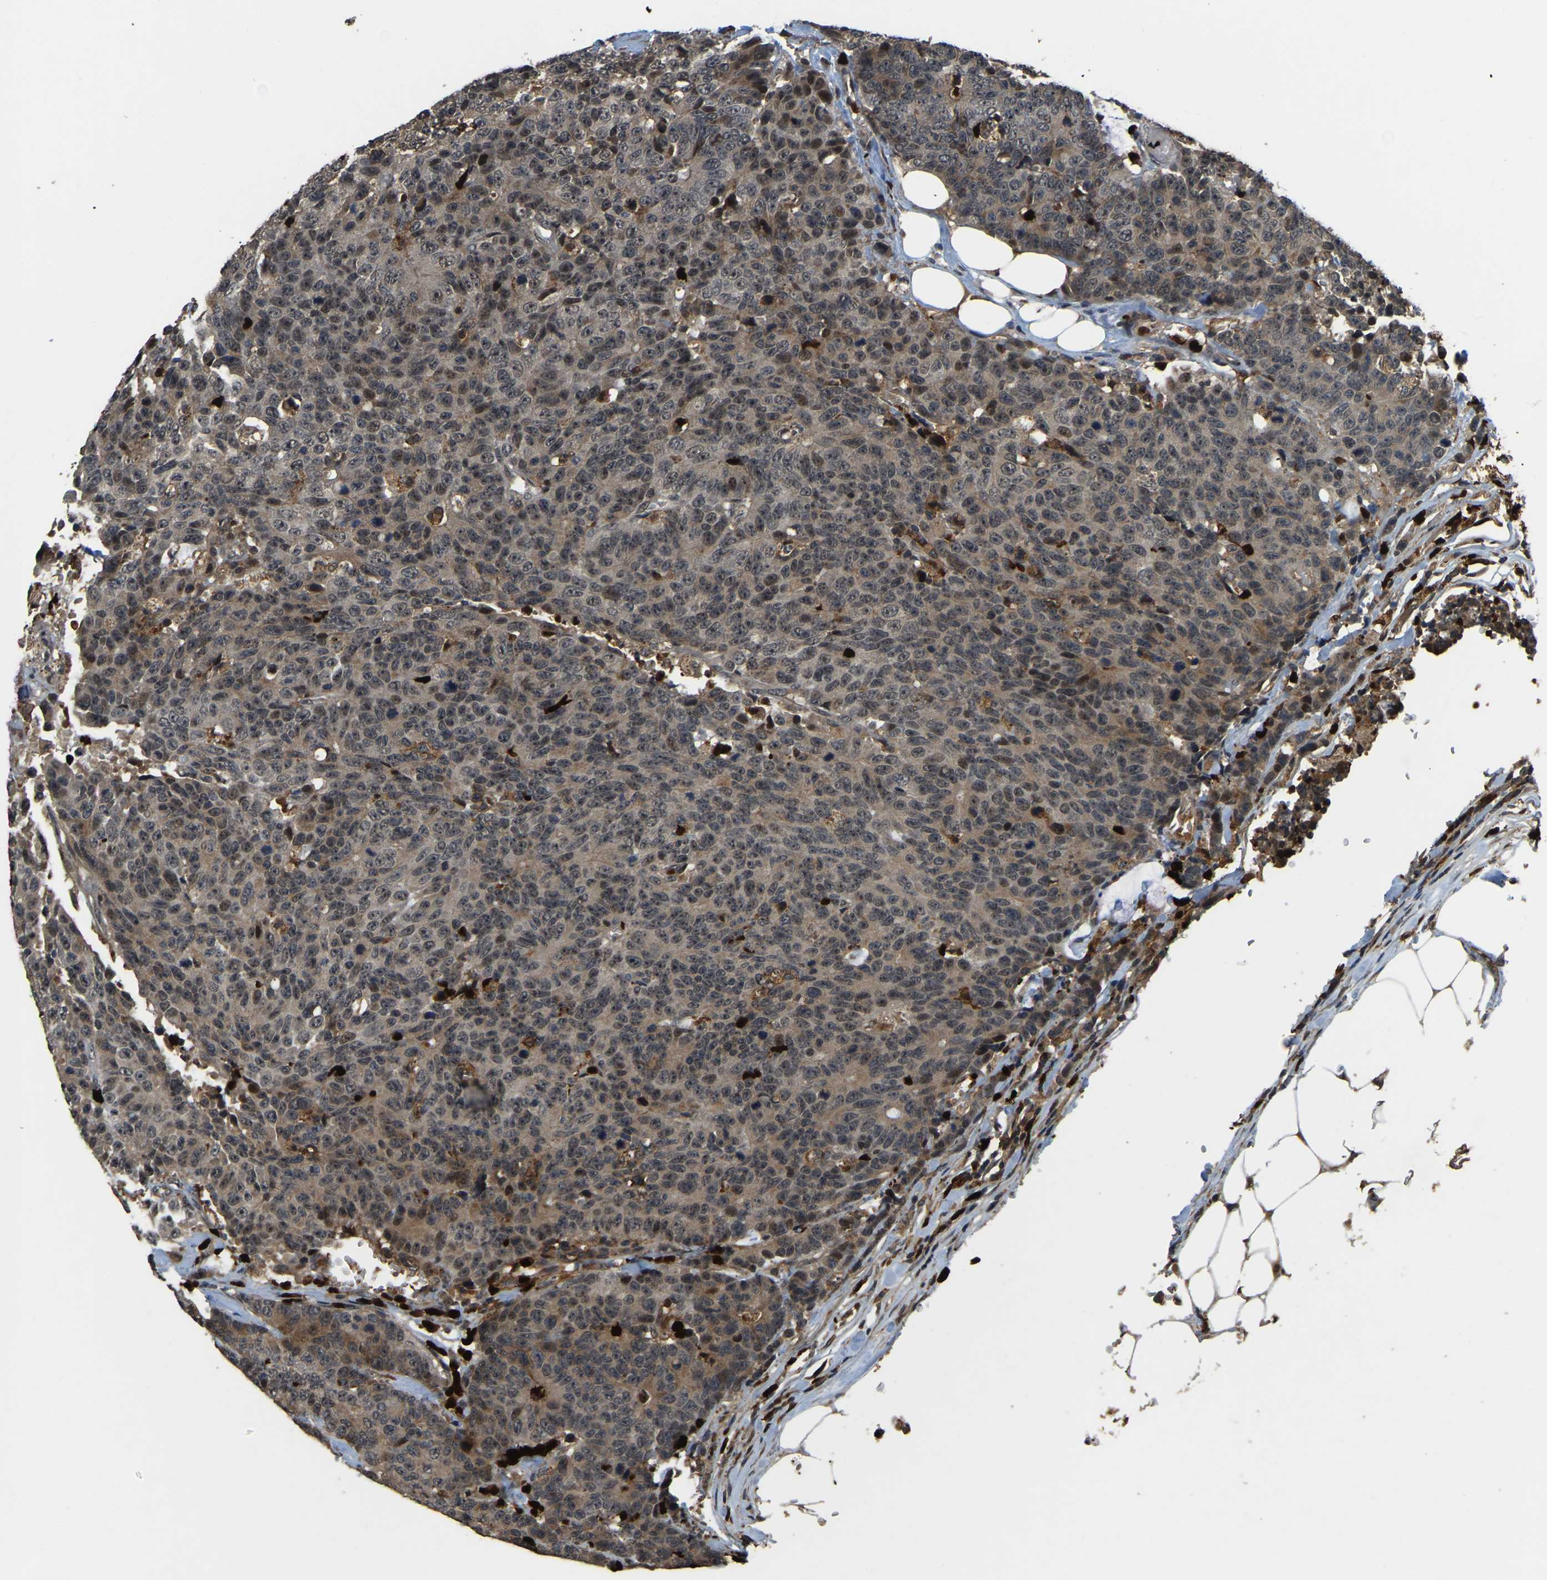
{"staining": {"intensity": "moderate", "quantity": "<25%", "location": "cytoplasmic/membranous"}, "tissue": "colorectal cancer", "cell_type": "Tumor cells", "image_type": "cancer", "snomed": [{"axis": "morphology", "description": "Adenocarcinoma, NOS"}, {"axis": "topography", "description": "Colon"}], "caption": "Moderate cytoplasmic/membranous protein positivity is appreciated in approximately <25% of tumor cells in colorectal cancer (adenocarcinoma). (DAB (3,3'-diaminobenzidine) = brown stain, brightfield microscopy at high magnification).", "gene": "RNF141", "patient": {"sex": "female", "age": 86}}